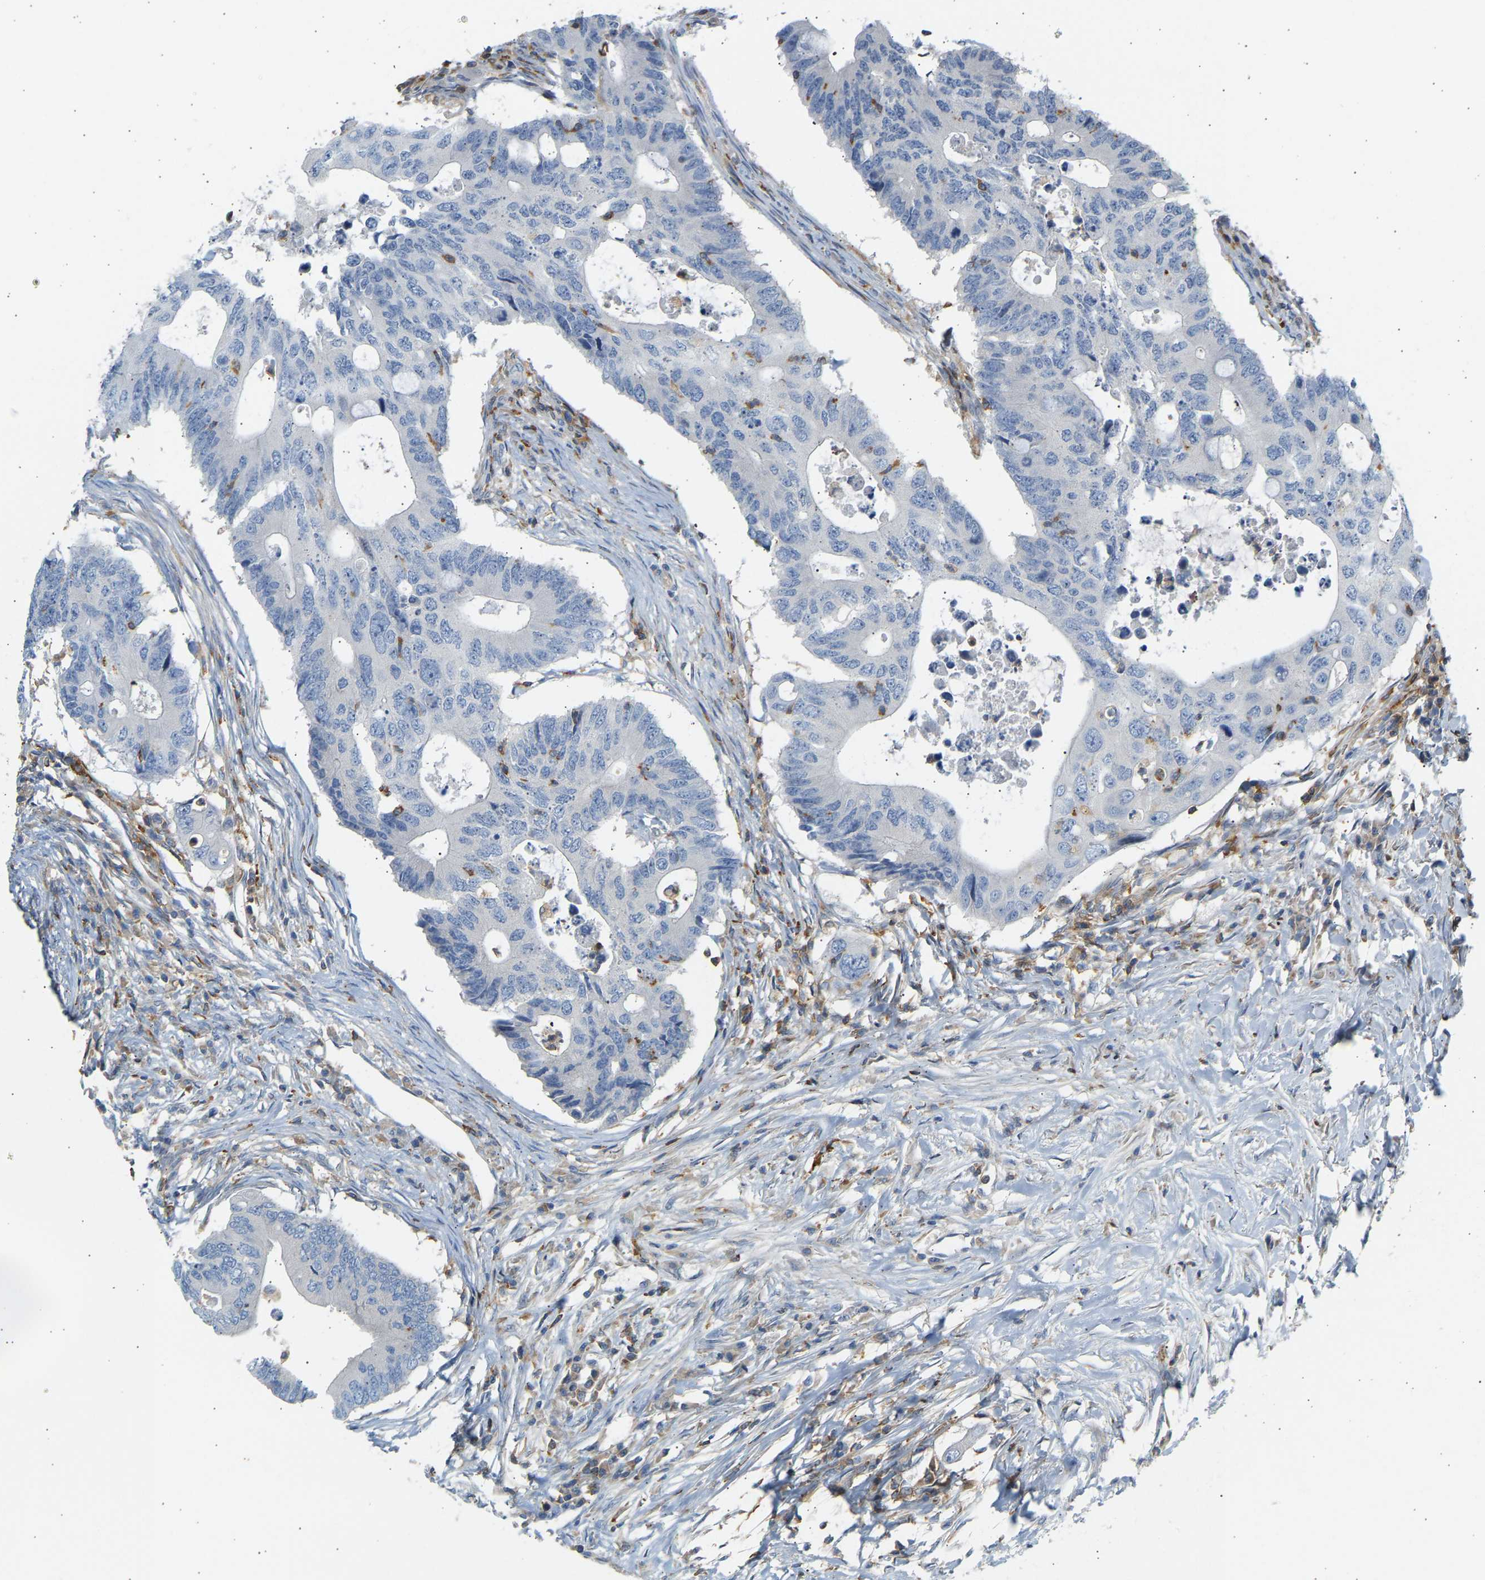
{"staining": {"intensity": "negative", "quantity": "none", "location": "none"}, "tissue": "colorectal cancer", "cell_type": "Tumor cells", "image_type": "cancer", "snomed": [{"axis": "morphology", "description": "Adenocarcinoma, NOS"}, {"axis": "topography", "description": "Colon"}], "caption": "Colorectal adenocarcinoma was stained to show a protein in brown. There is no significant staining in tumor cells. The staining was performed using DAB (3,3'-diaminobenzidine) to visualize the protein expression in brown, while the nuclei were stained in blue with hematoxylin (Magnification: 20x).", "gene": "FNBP1", "patient": {"sex": "male", "age": 71}}